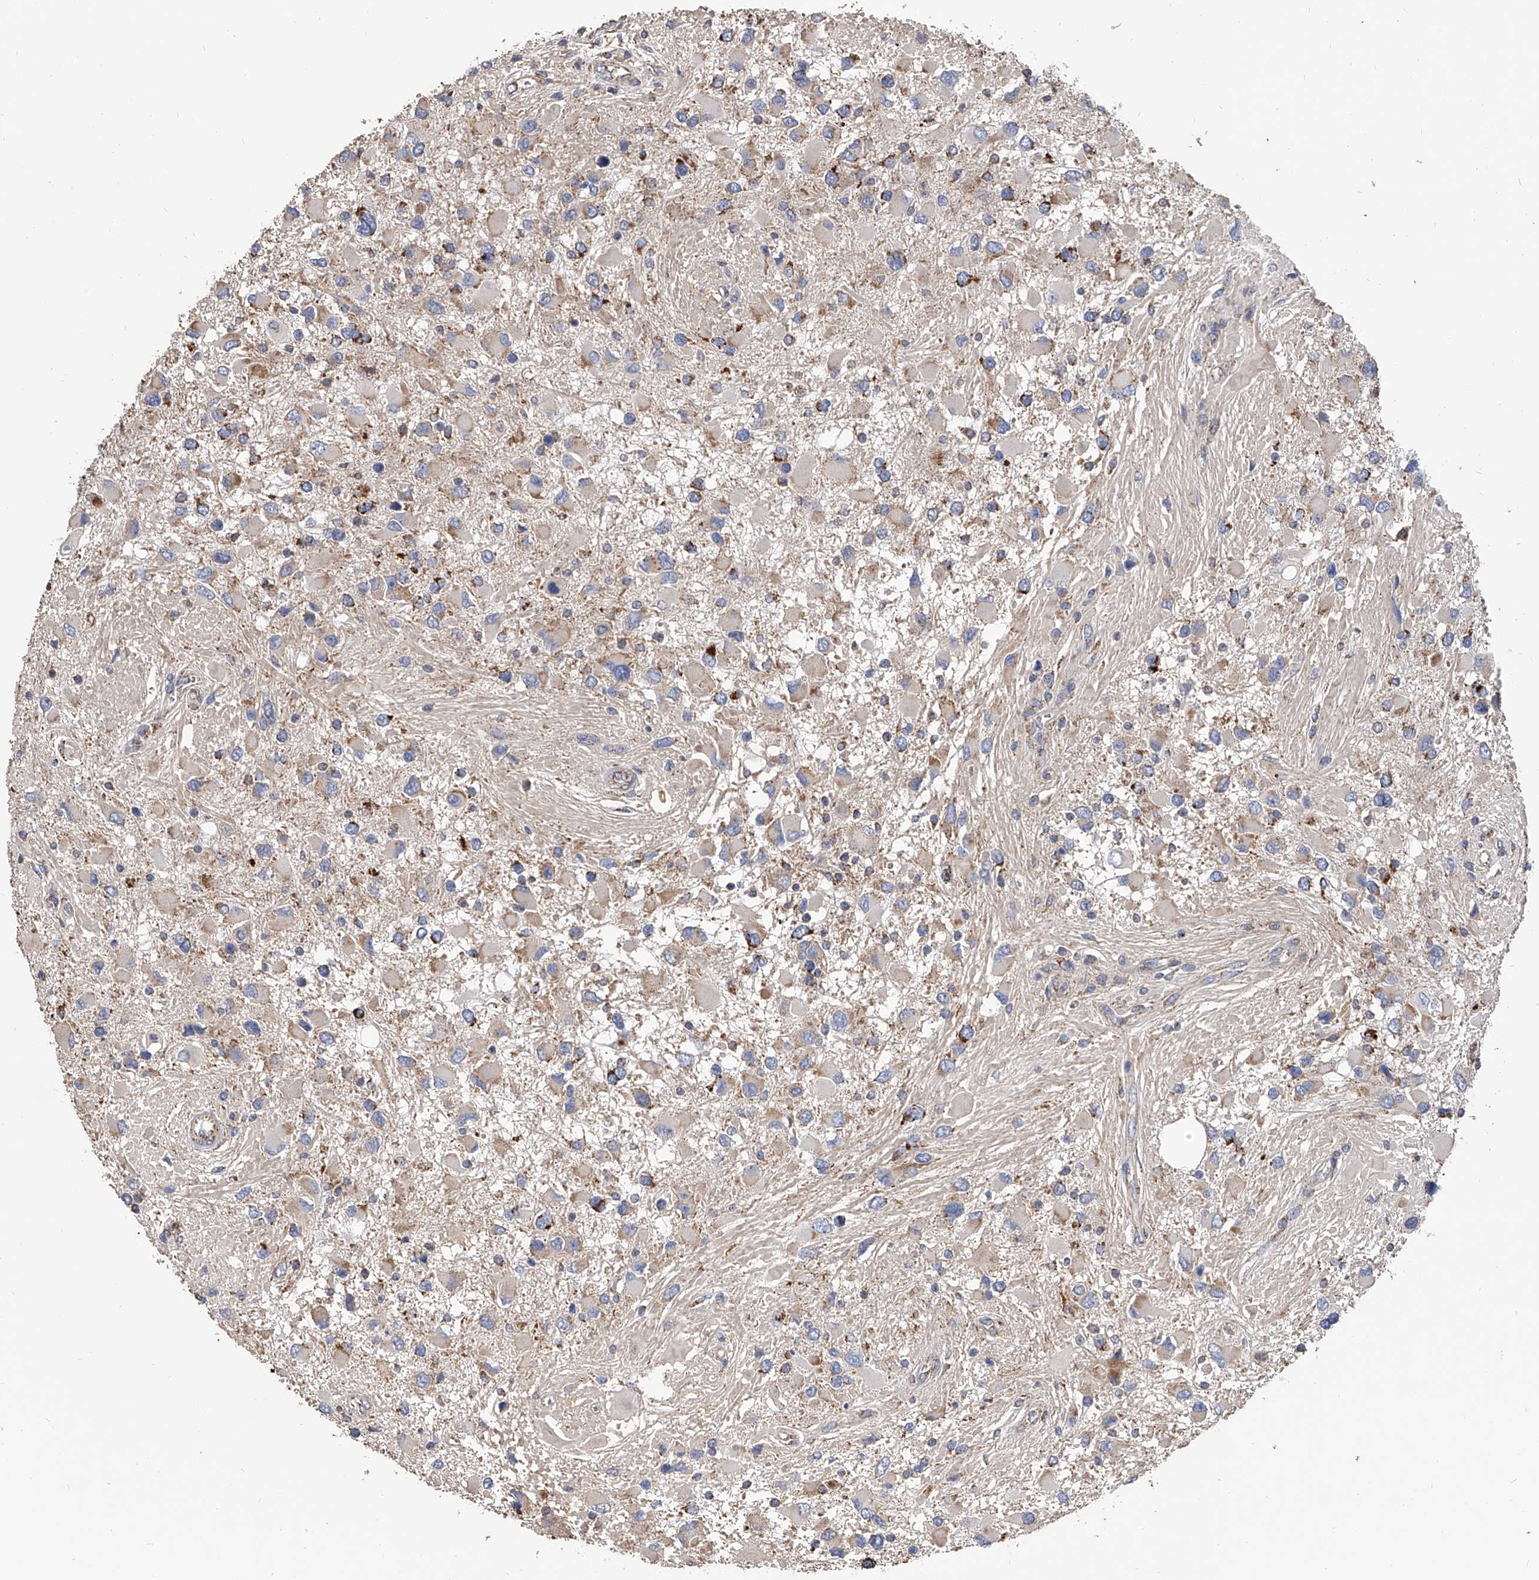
{"staining": {"intensity": "moderate", "quantity": "<25%", "location": "cytoplasmic/membranous"}, "tissue": "glioma", "cell_type": "Tumor cells", "image_type": "cancer", "snomed": [{"axis": "morphology", "description": "Glioma, malignant, High grade"}, {"axis": "topography", "description": "Brain"}], "caption": "Immunohistochemical staining of human glioma demonstrates moderate cytoplasmic/membranous protein expression in about <25% of tumor cells.", "gene": "MRPL28", "patient": {"sex": "male", "age": 53}}